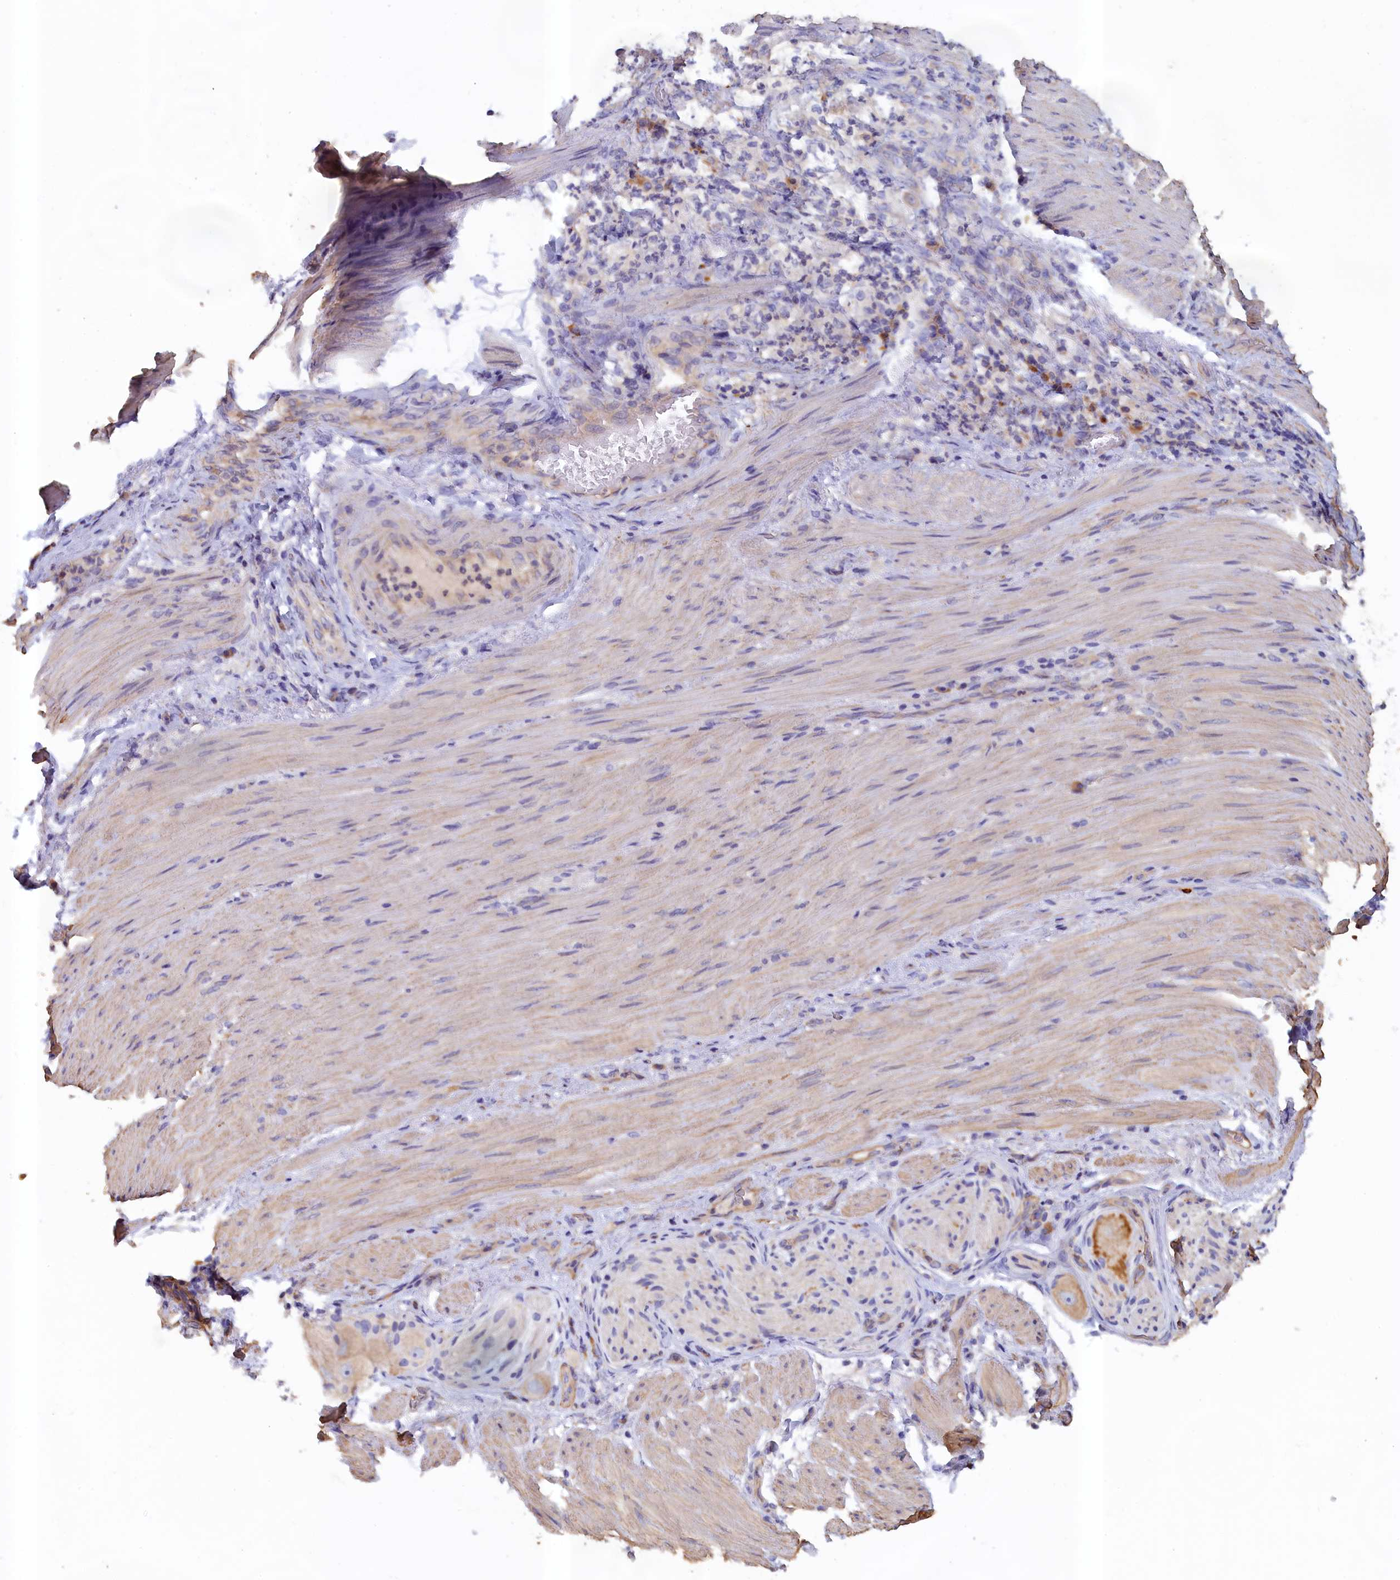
{"staining": {"intensity": "negative", "quantity": "none", "location": "none"}, "tissue": "stomach cancer", "cell_type": "Tumor cells", "image_type": "cancer", "snomed": [{"axis": "morphology", "description": "Adenocarcinoma, NOS"}, {"axis": "topography", "description": "Stomach"}], "caption": "Protein analysis of stomach adenocarcinoma demonstrates no significant expression in tumor cells.", "gene": "ANKRD2", "patient": {"sex": "female", "age": 73}}